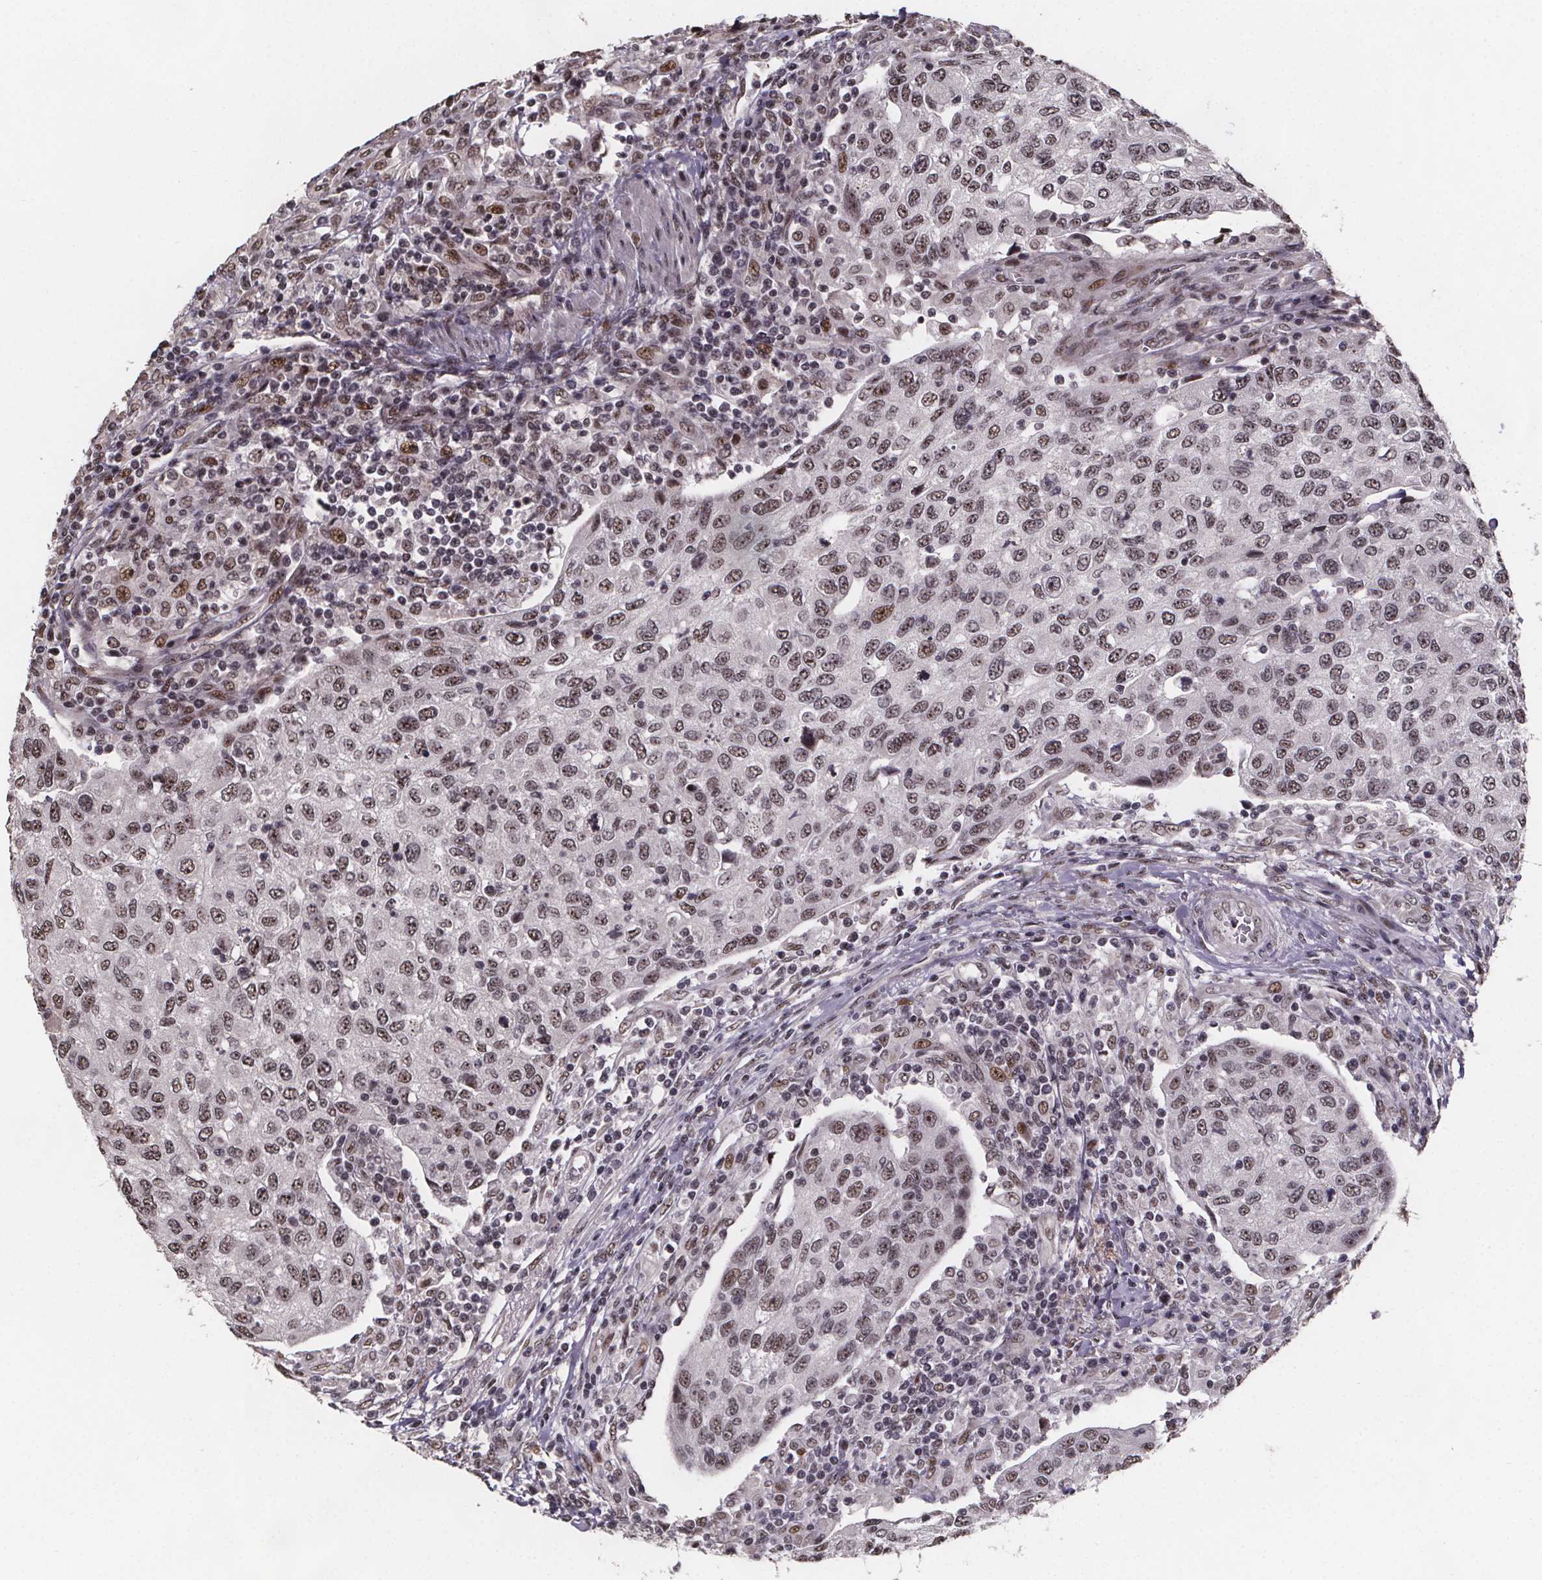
{"staining": {"intensity": "moderate", "quantity": ">75%", "location": "nuclear"}, "tissue": "urothelial cancer", "cell_type": "Tumor cells", "image_type": "cancer", "snomed": [{"axis": "morphology", "description": "Urothelial carcinoma, High grade"}, {"axis": "topography", "description": "Urinary bladder"}], "caption": "High-grade urothelial carcinoma stained with a protein marker demonstrates moderate staining in tumor cells.", "gene": "U2SURP", "patient": {"sex": "female", "age": 78}}